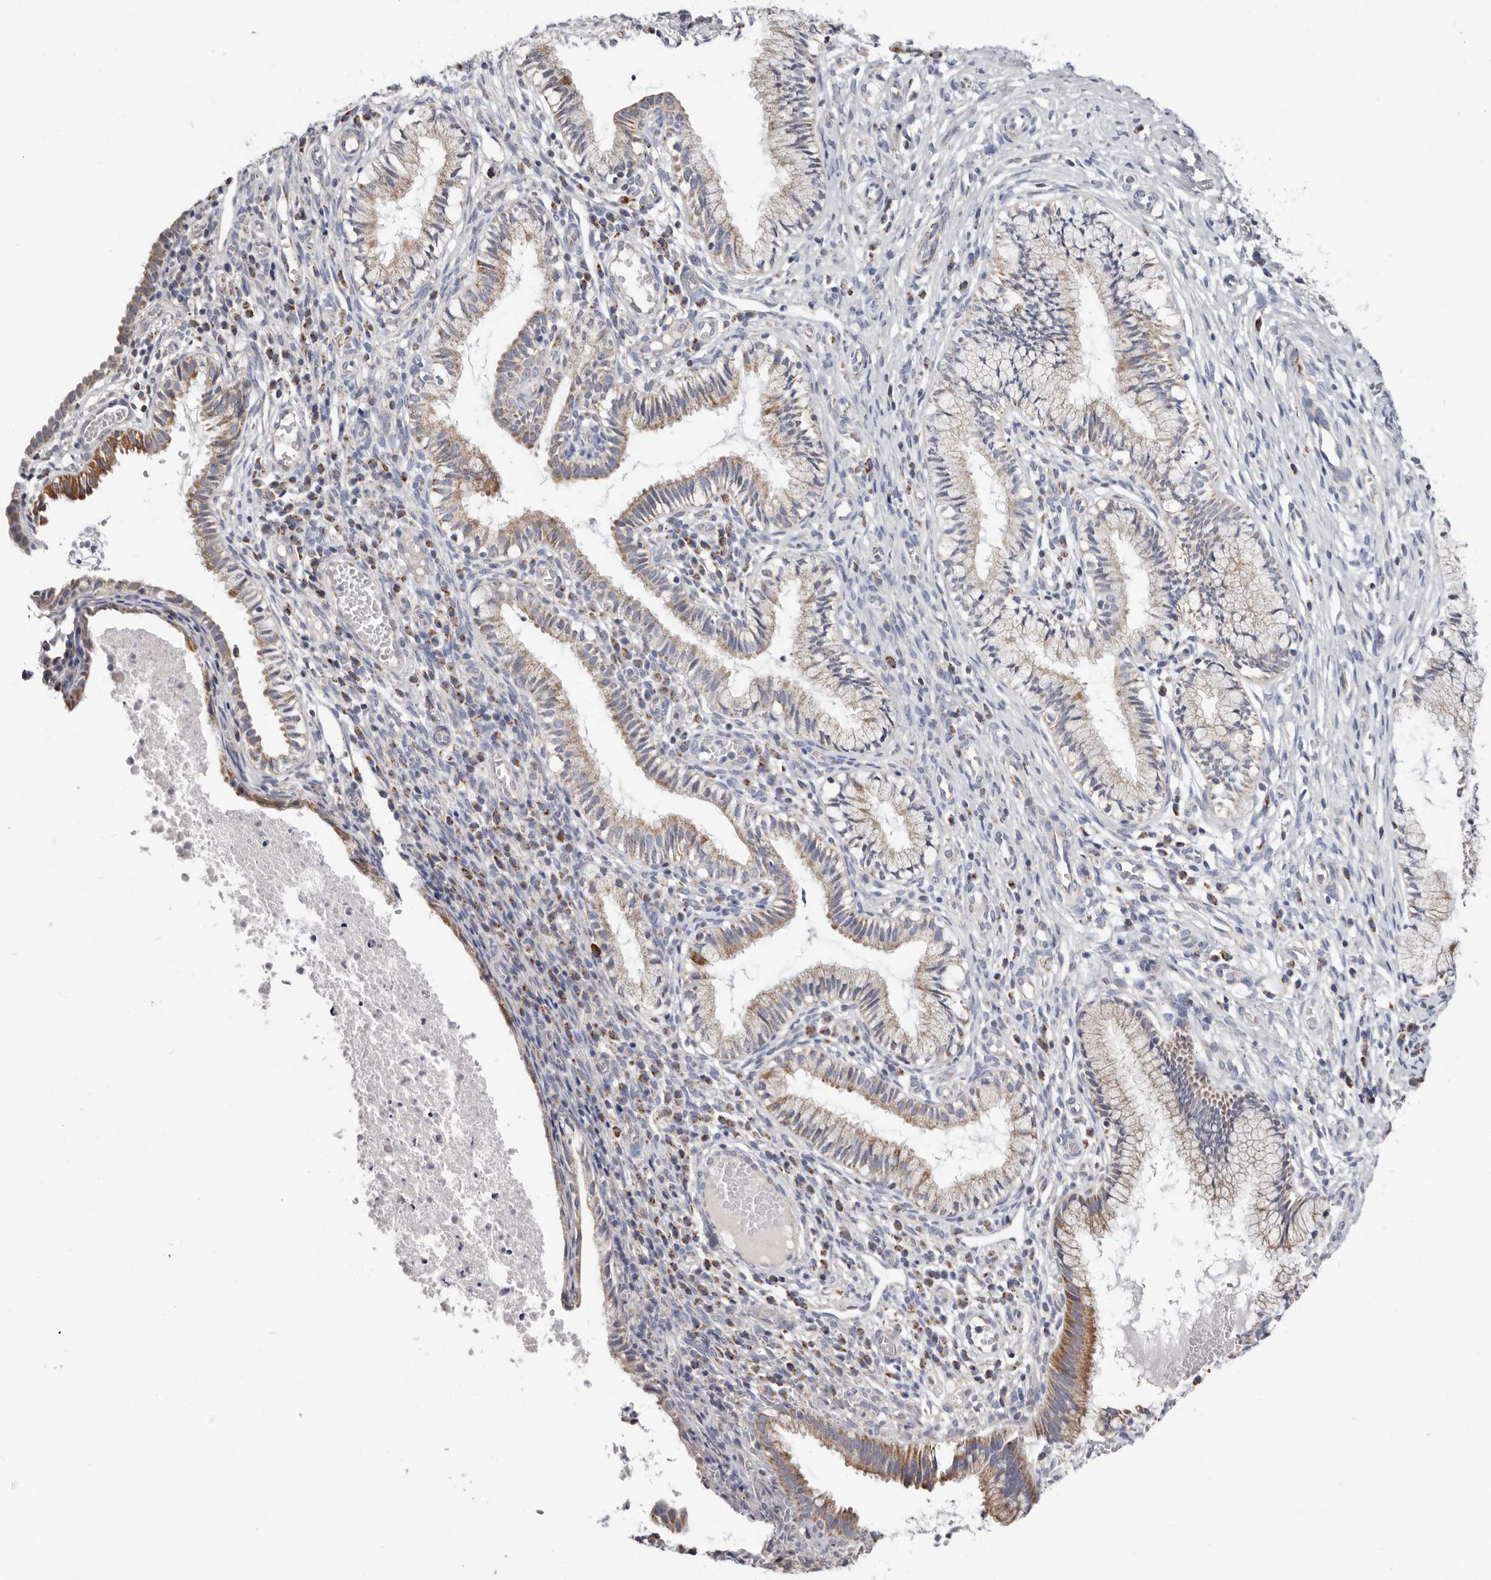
{"staining": {"intensity": "moderate", "quantity": "25%-75%", "location": "cytoplasmic/membranous"}, "tissue": "cervix", "cell_type": "Glandular cells", "image_type": "normal", "snomed": [{"axis": "morphology", "description": "Normal tissue, NOS"}, {"axis": "topography", "description": "Cervix"}], "caption": "Moderate cytoplasmic/membranous positivity is seen in approximately 25%-75% of glandular cells in benign cervix. The staining was performed using DAB, with brown indicating positive protein expression. Nuclei are stained blue with hematoxylin.", "gene": "RSPO2", "patient": {"sex": "female", "age": 27}}